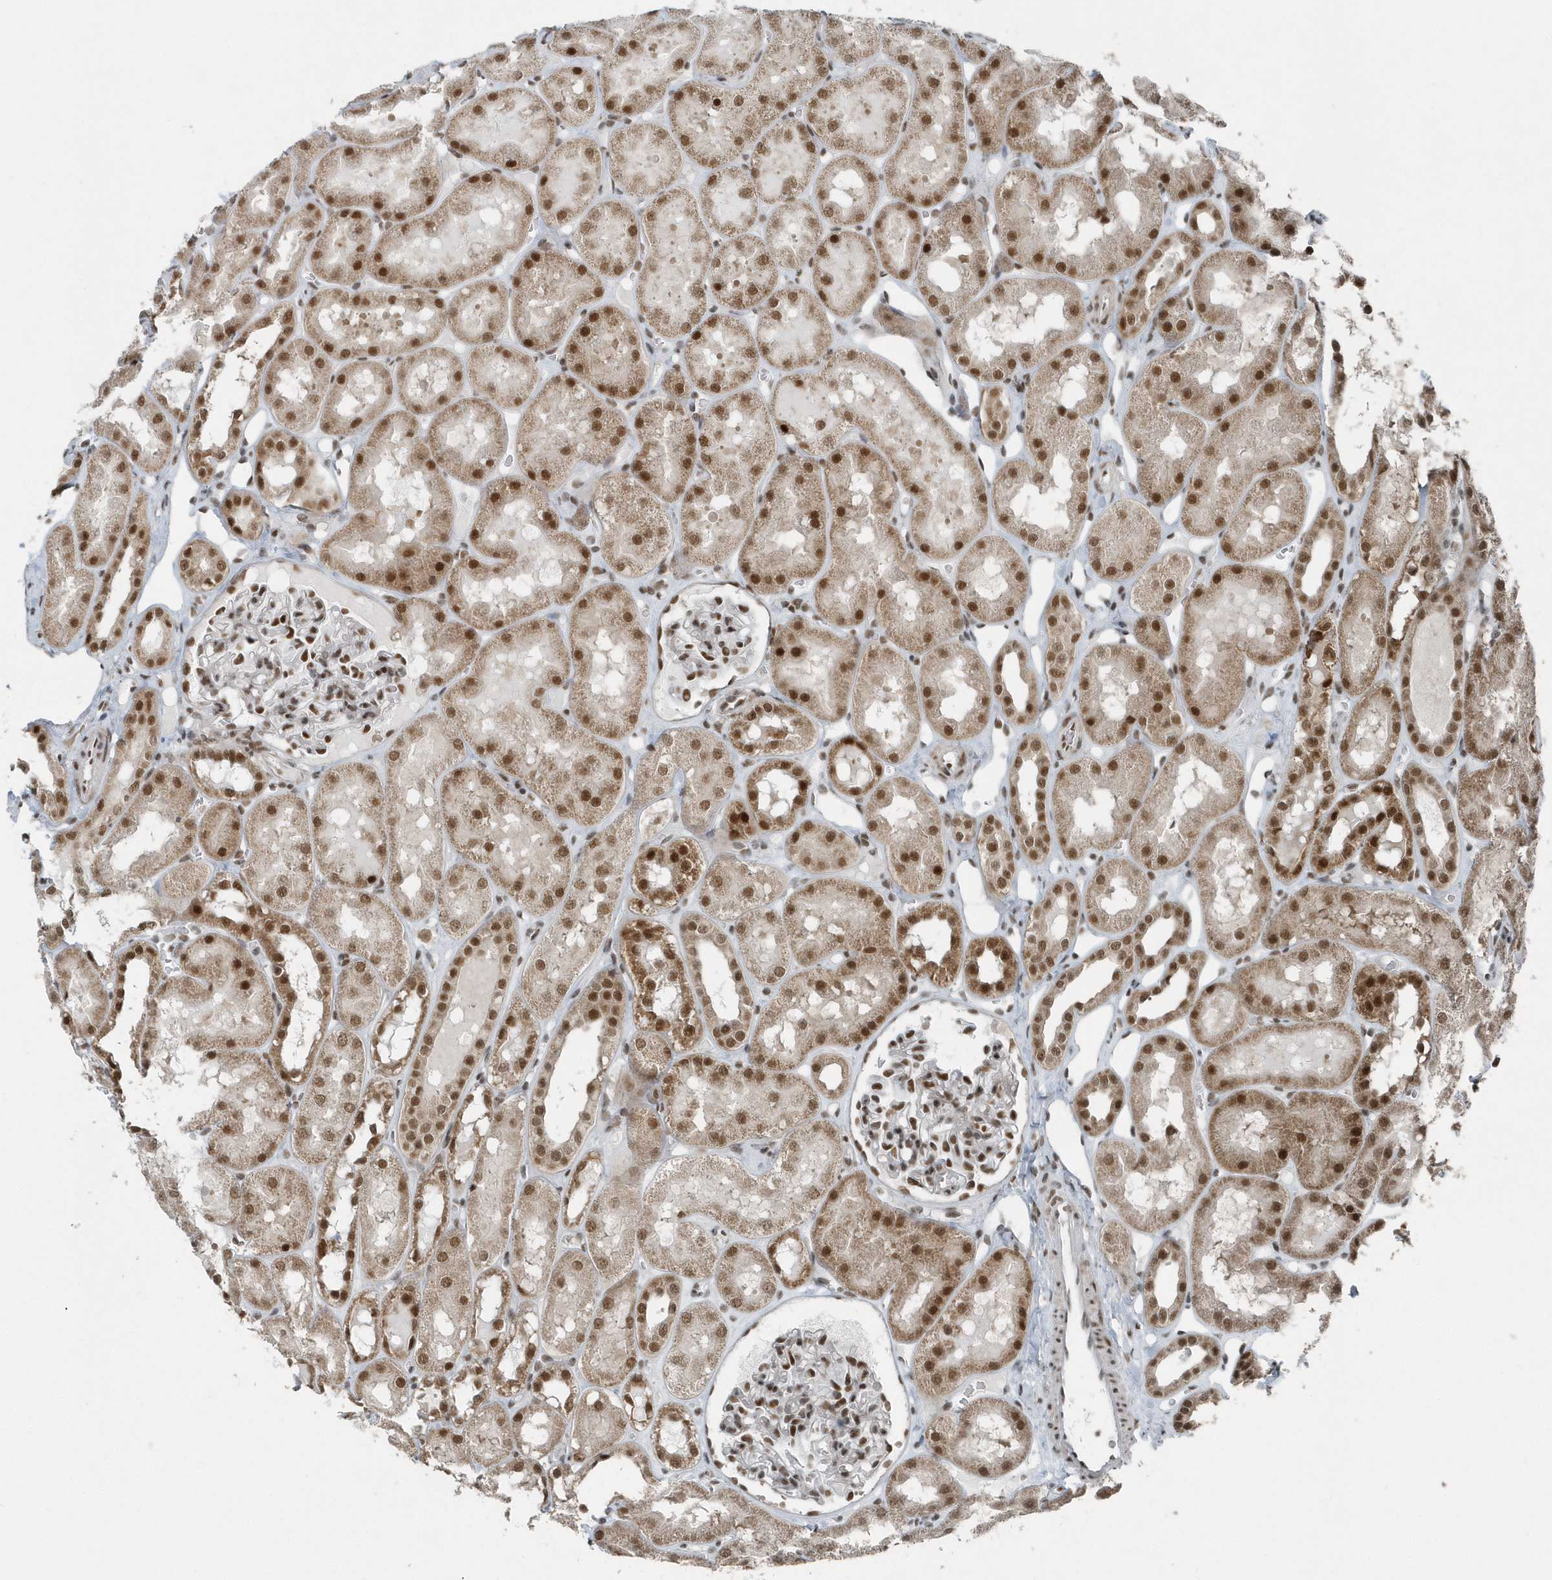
{"staining": {"intensity": "moderate", "quantity": "25%-75%", "location": "nuclear"}, "tissue": "kidney", "cell_type": "Cells in glomeruli", "image_type": "normal", "snomed": [{"axis": "morphology", "description": "Normal tissue, NOS"}, {"axis": "topography", "description": "Kidney"}, {"axis": "topography", "description": "Urinary bladder"}], "caption": "Cells in glomeruli reveal medium levels of moderate nuclear expression in approximately 25%-75% of cells in unremarkable kidney. (Brightfield microscopy of DAB IHC at high magnification).", "gene": "YTHDC1", "patient": {"sex": "male", "age": 16}}